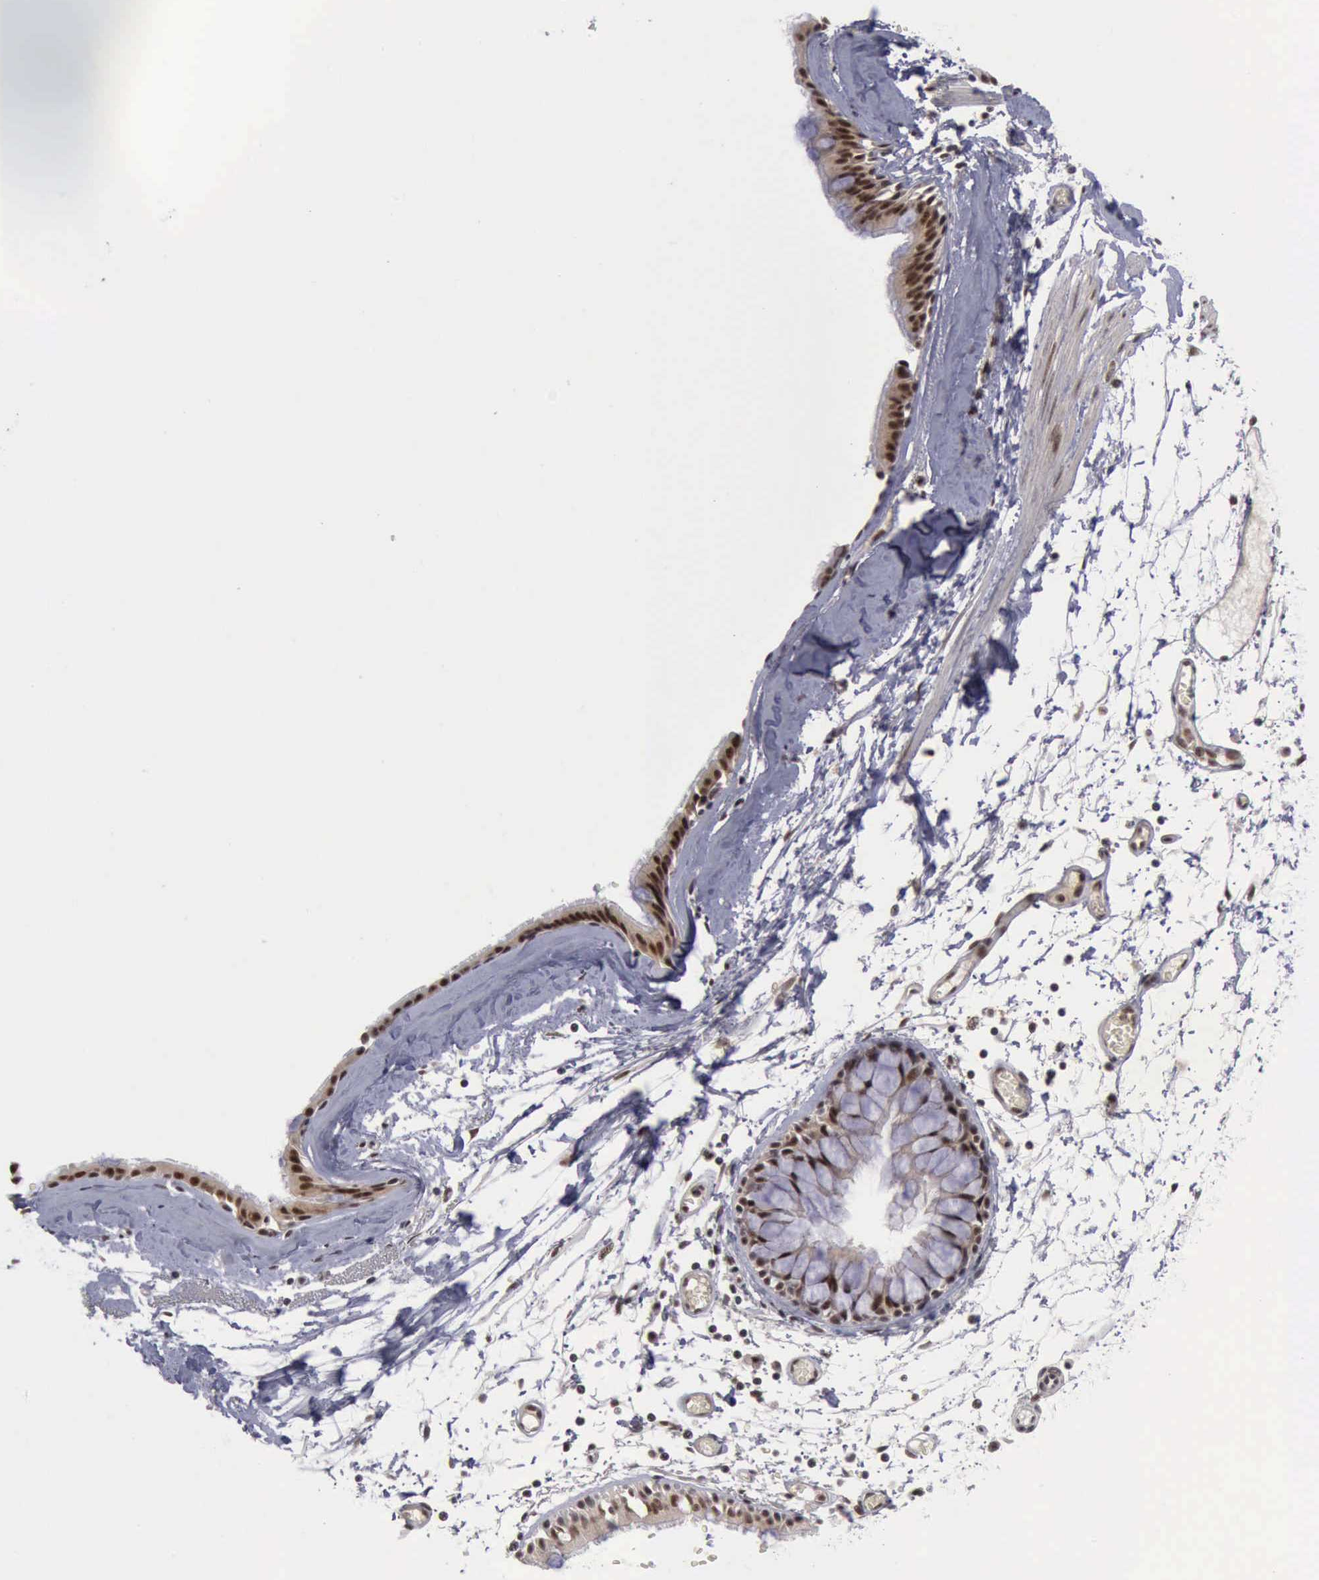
{"staining": {"intensity": "strong", "quantity": ">75%", "location": "nuclear"}, "tissue": "bronchus", "cell_type": "Respiratory epithelial cells", "image_type": "normal", "snomed": [{"axis": "morphology", "description": "Normal tissue, NOS"}, {"axis": "topography", "description": "Bronchus"}, {"axis": "topography", "description": "Lung"}], "caption": "The photomicrograph displays immunohistochemical staining of benign bronchus. There is strong nuclear staining is present in about >75% of respiratory epithelial cells. (DAB (3,3'-diaminobenzidine) IHC, brown staining for protein, blue staining for nuclei).", "gene": "ATM", "patient": {"sex": "female", "age": 56}}